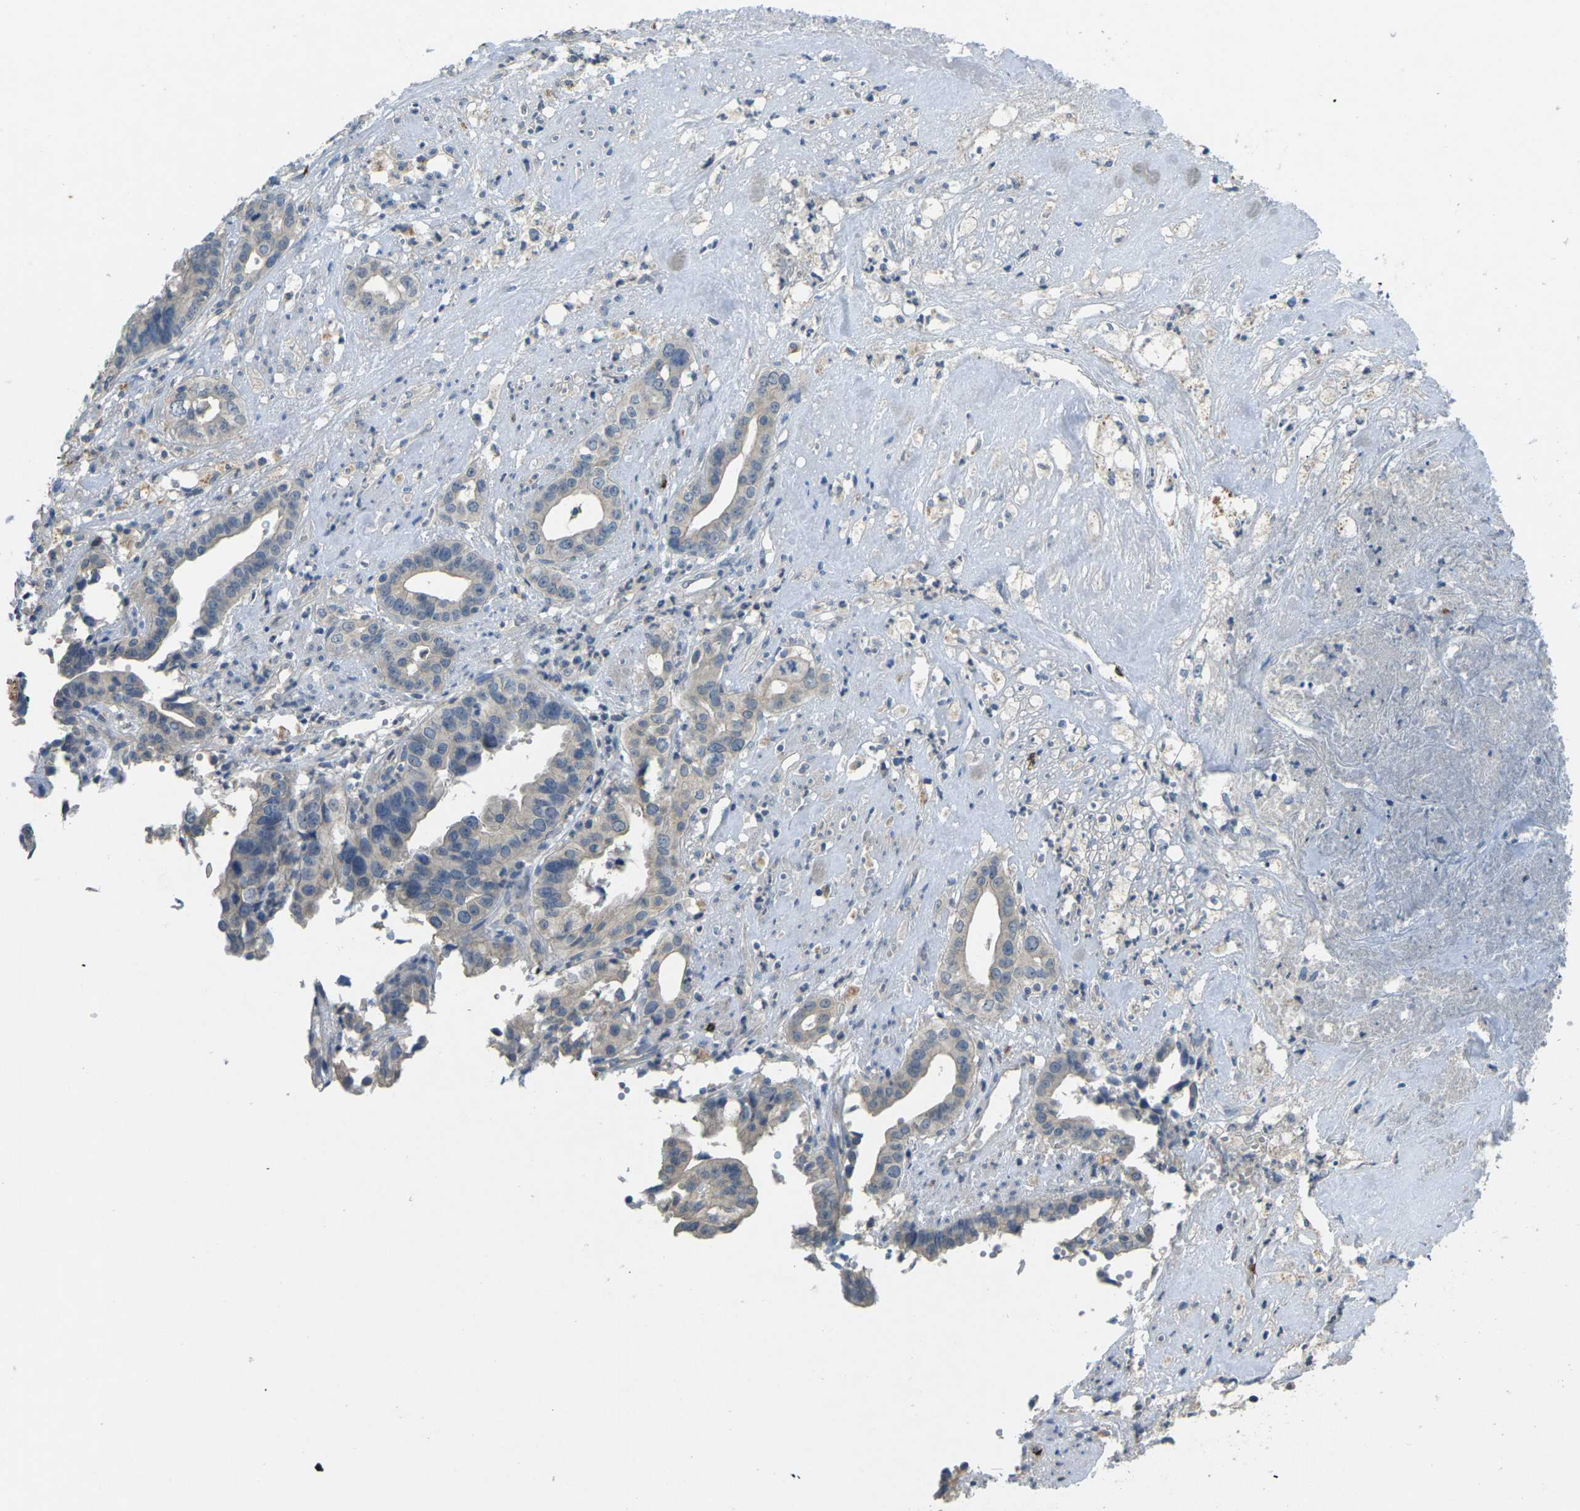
{"staining": {"intensity": "negative", "quantity": "none", "location": "none"}, "tissue": "liver cancer", "cell_type": "Tumor cells", "image_type": "cancer", "snomed": [{"axis": "morphology", "description": "Cholangiocarcinoma"}, {"axis": "topography", "description": "Liver"}], "caption": "This is an immunohistochemistry image of human liver cancer. There is no expression in tumor cells.", "gene": "CD19", "patient": {"sex": "female", "age": 61}}